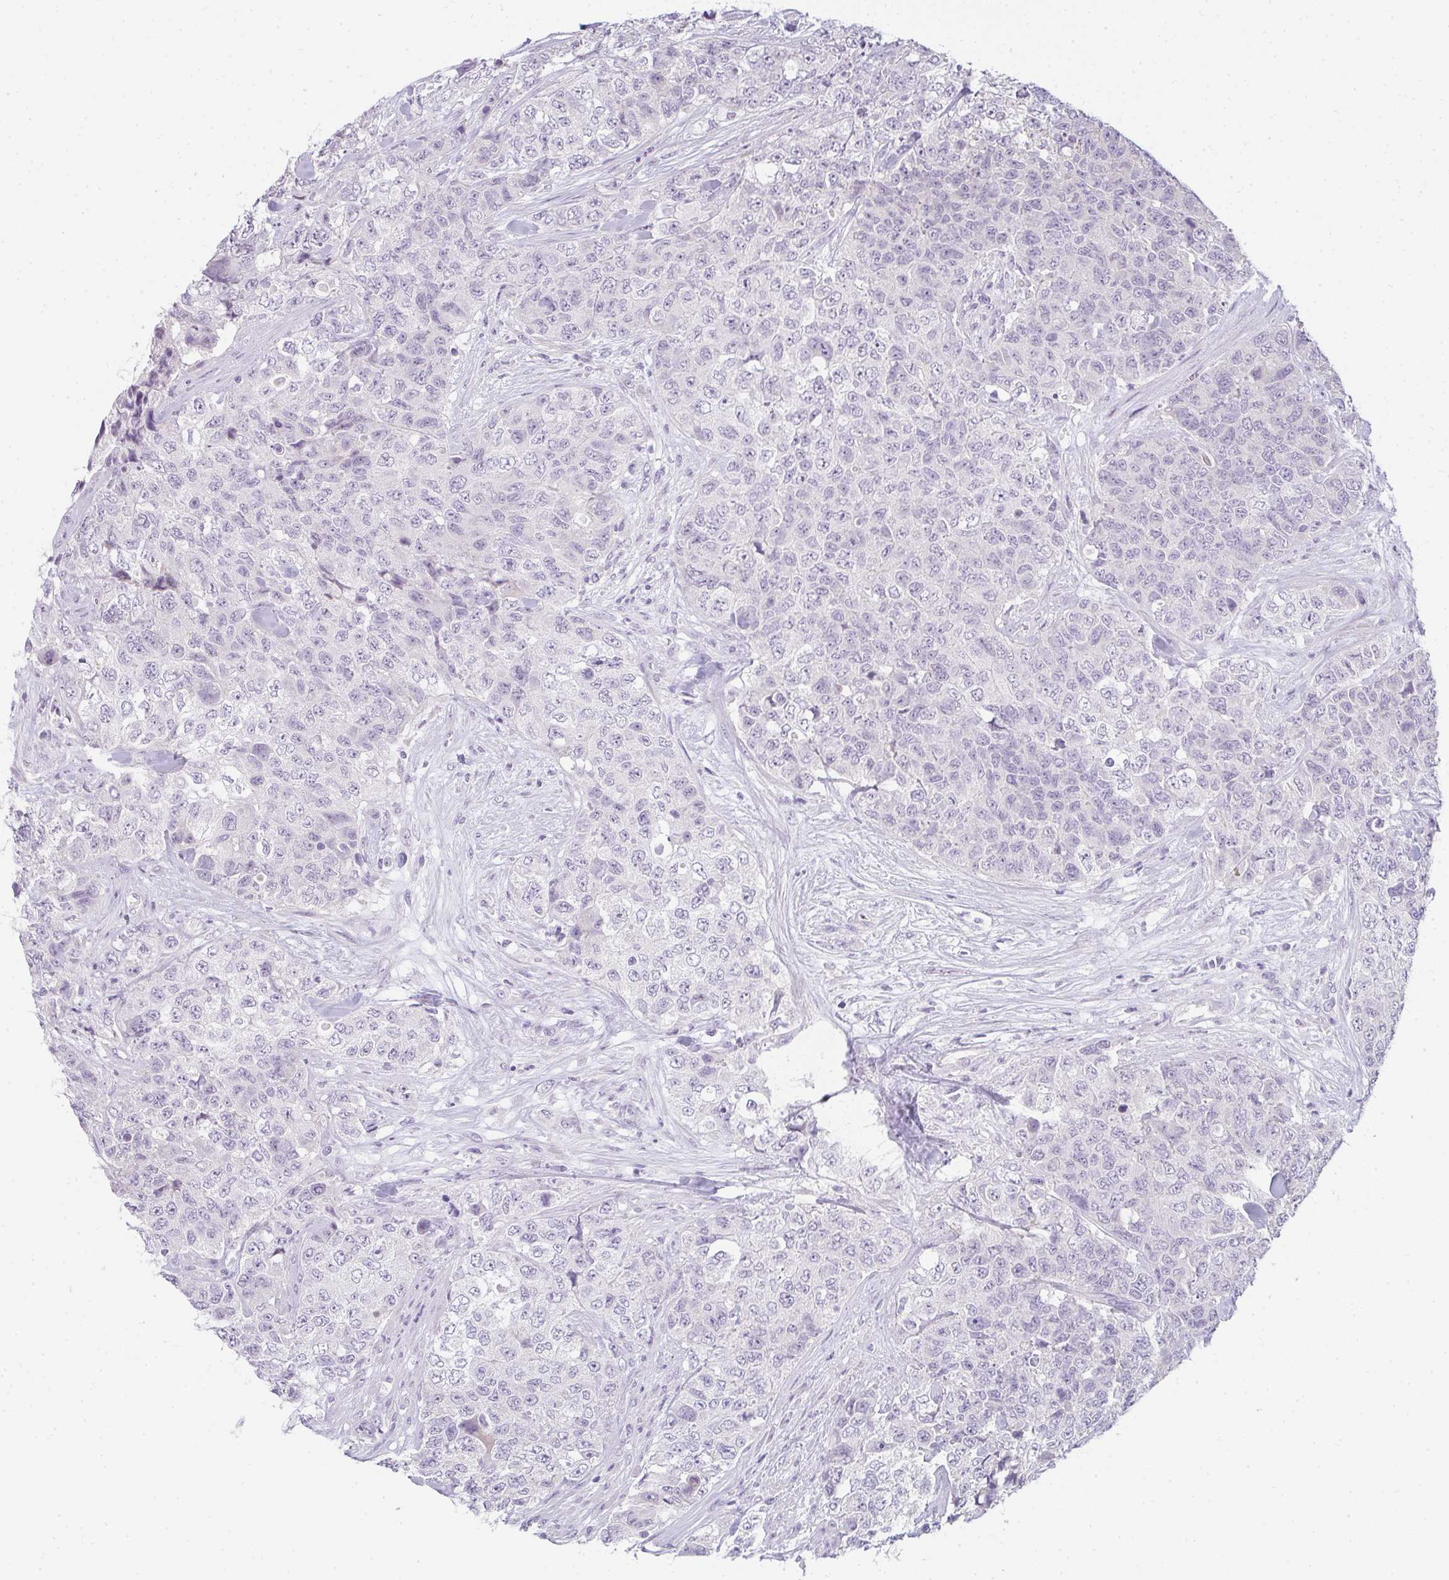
{"staining": {"intensity": "negative", "quantity": "none", "location": "none"}, "tissue": "urothelial cancer", "cell_type": "Tumor cells", "image_type": "cancer", "snomed": [{"axis": "morphology", "description": "Urothelial carcinoma, High grade"}, {"axis": "topography", "description": "Urinary bladder"}], "caption": "DAB immunohistochemical staining of high-grade urothelial carcinoma demonstrates no significant positivity in tumor cells.", "gene": "PPP1R3G", "patient": {"sex": "female", "age": 78}}